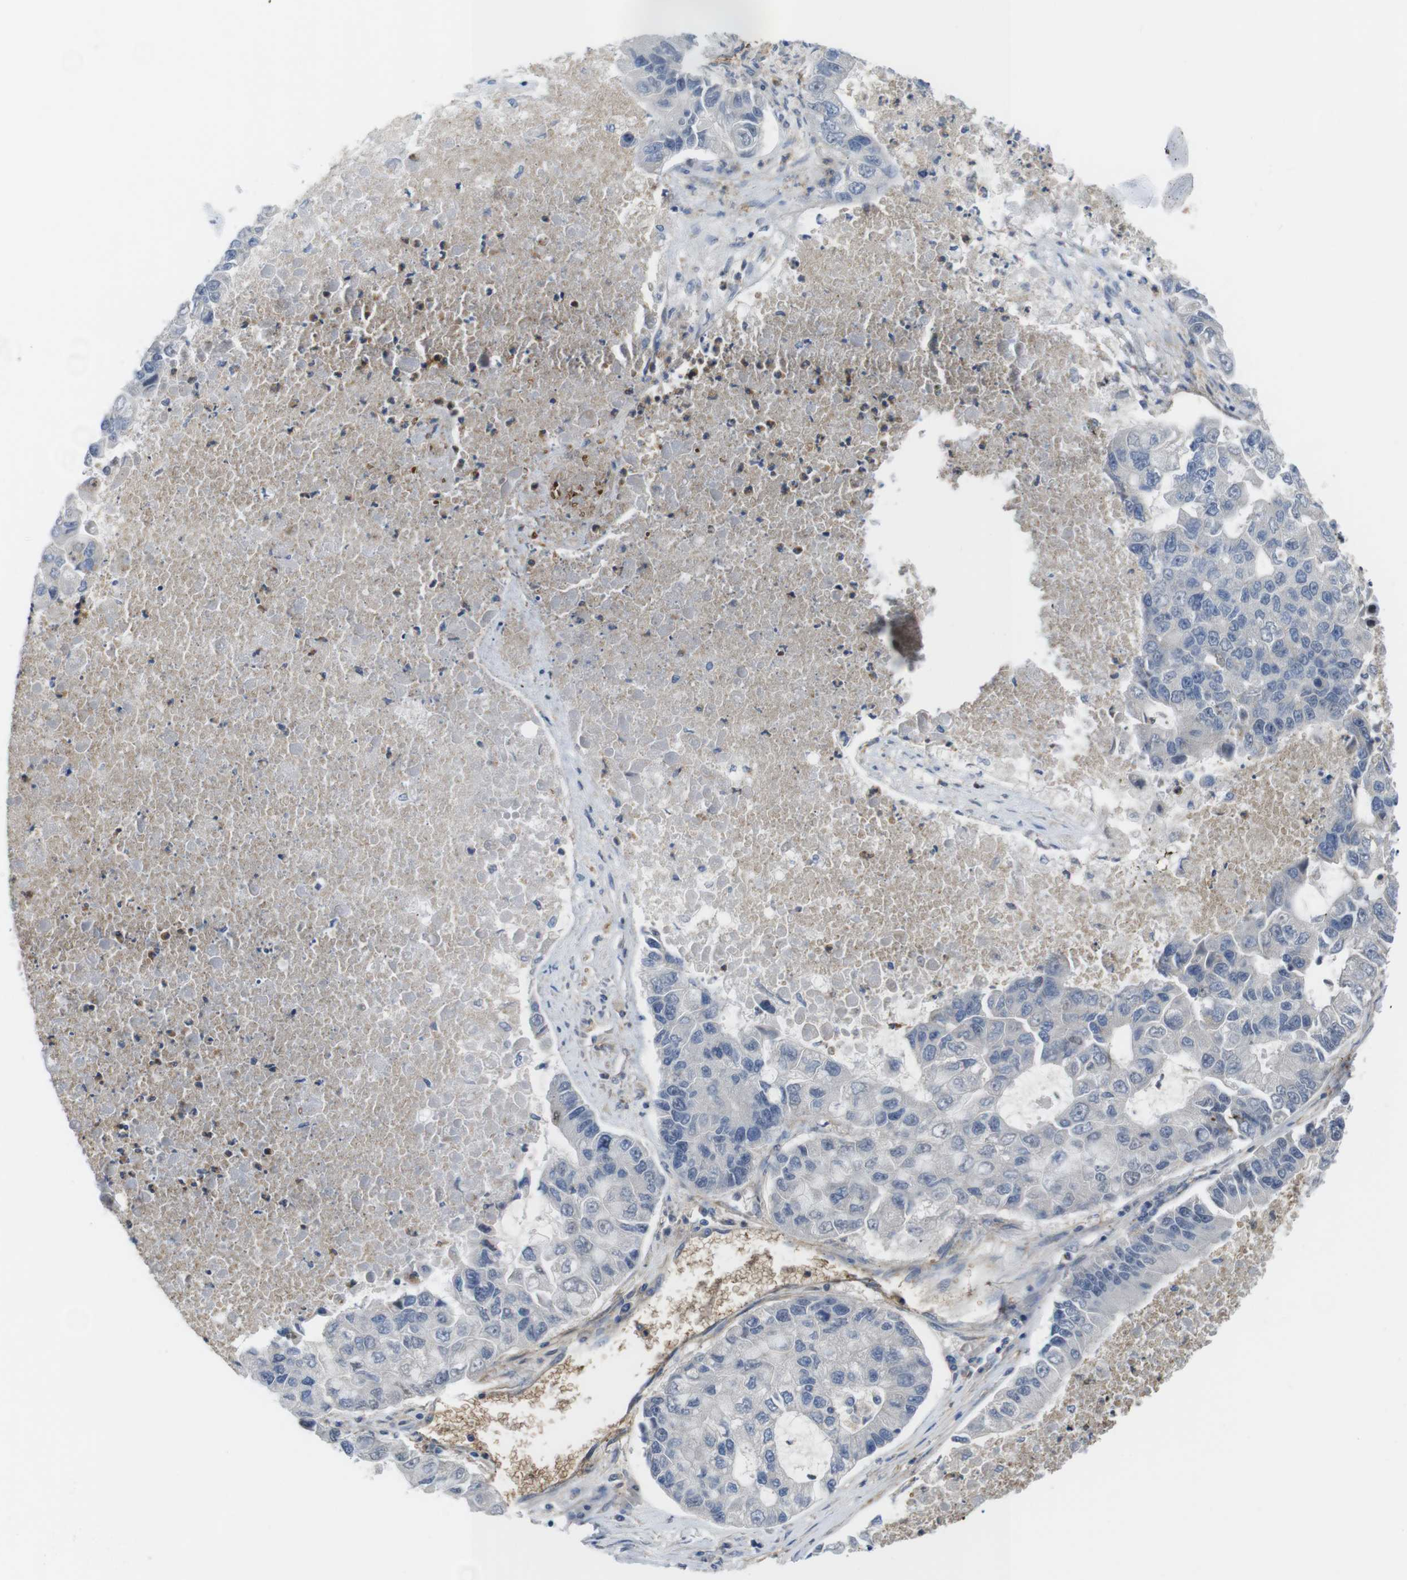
{"staining": {"intensity": "negative", "quantity": "none", "location": "none"}, "tissue": "lung cancer", "cell_type": "Tumor cells", "image_type": "cancer", "snomed": [{"axis": "morphology", "description": "Adenocarcinoma, NOS"}, {"axis": "topography", "description": "Lung"}], "caption": "Tumor cells show no significant positivity in lung adenocarcinoma.", "gene": "CYBRD1", "patient": {"sex": "female", "age": 51}}